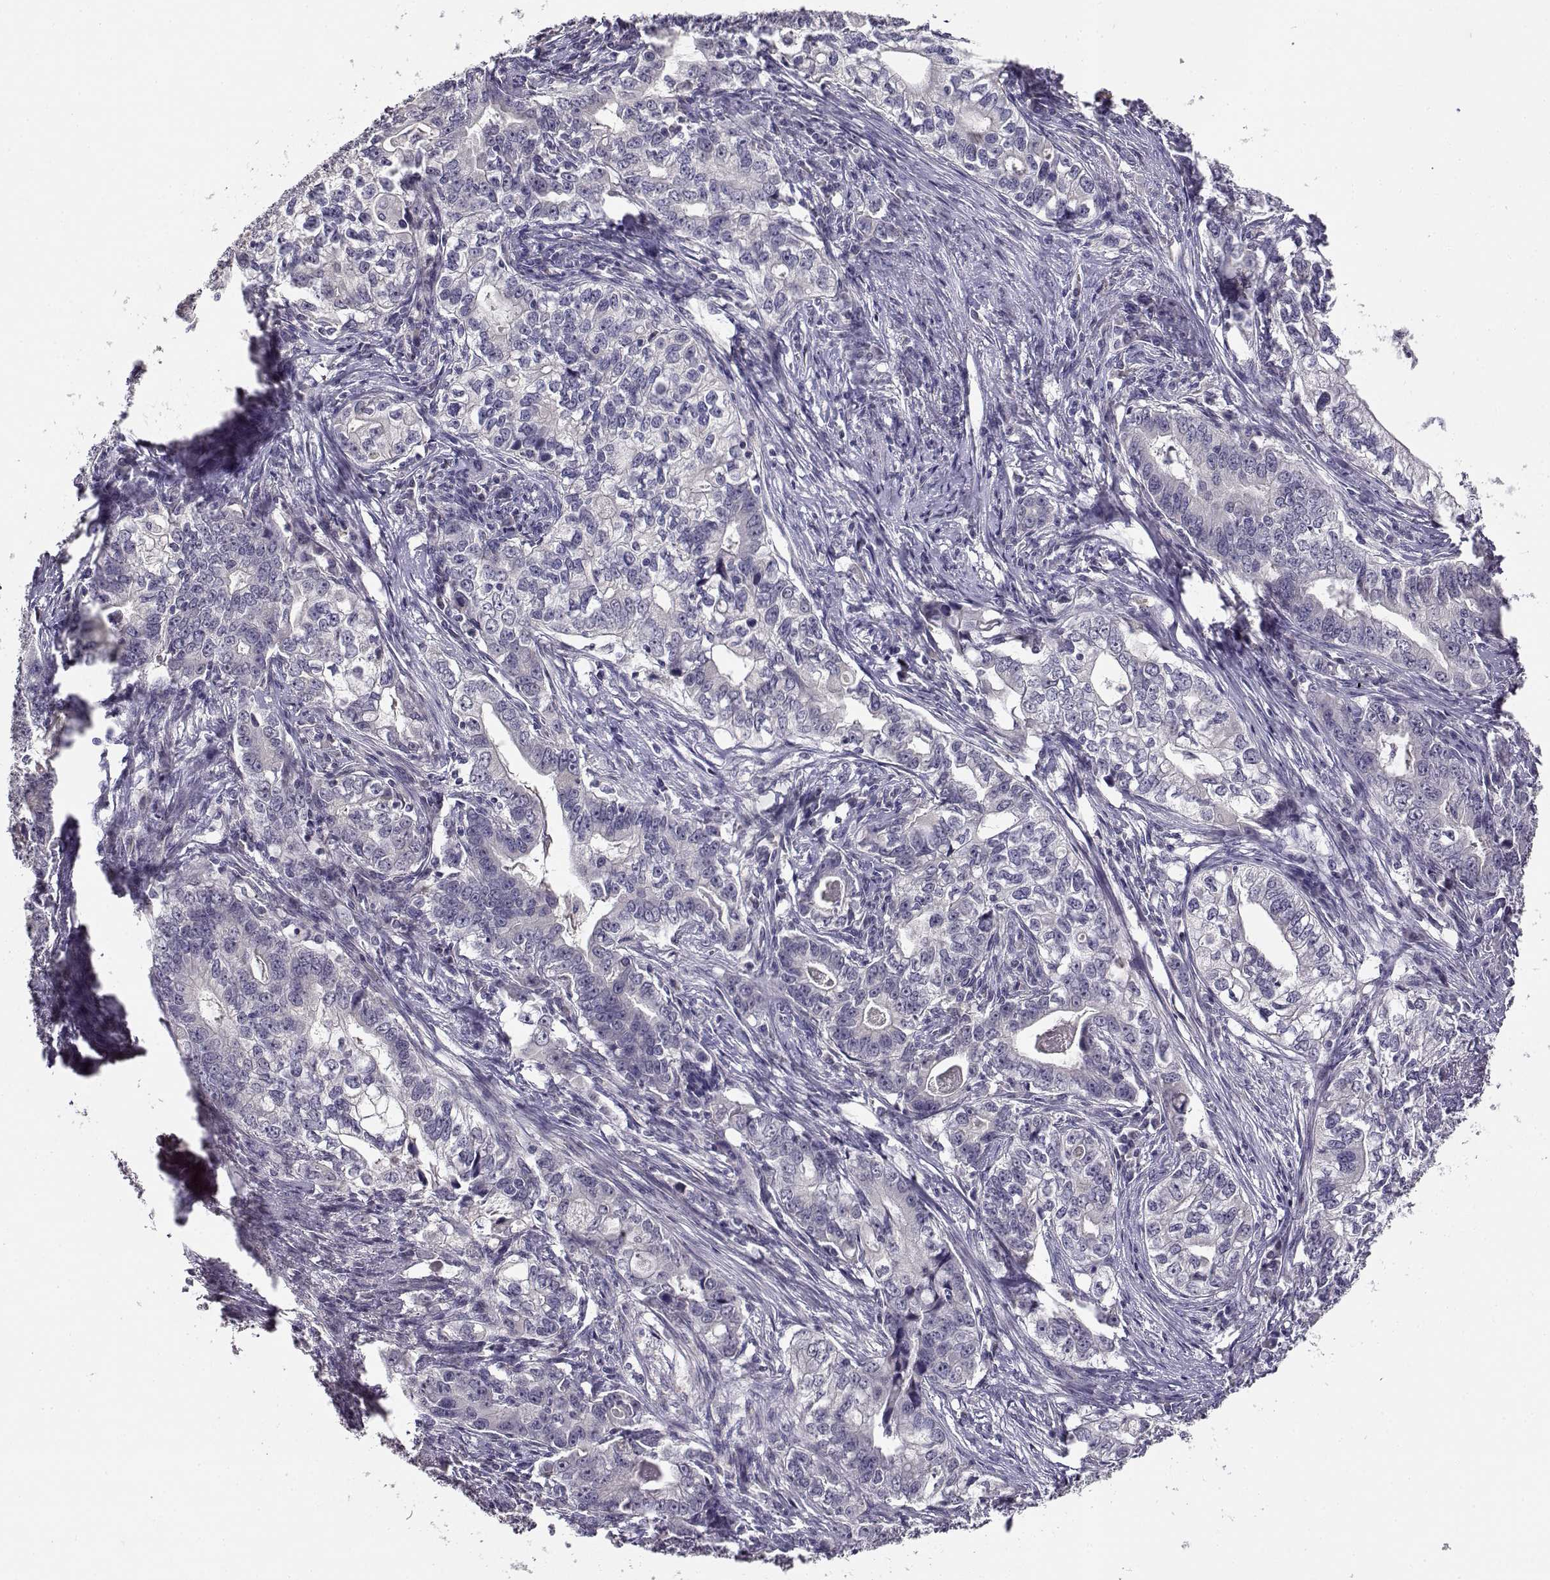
{"staining": {"intensity": "negative", "quantity": "none", "location": "none"}, "tissue": "stomach cancer", "cell_type": "Tumor cells", "image_type": "cancer", "snomed": [{"axis": "morphology", "description": "Adenocarcinoma, NOS"}, {"axis": "topography", "description": "Stomach, lower"}], "caption": "DAB (3,3'-diaminobenzidine) immunohistochemical staining of human stomach cancer (adenocarcinoma) displays no significant expression in tumor cells.", "gene": "RHOXF2", "patient": {"sex": "female", "age": 72}}